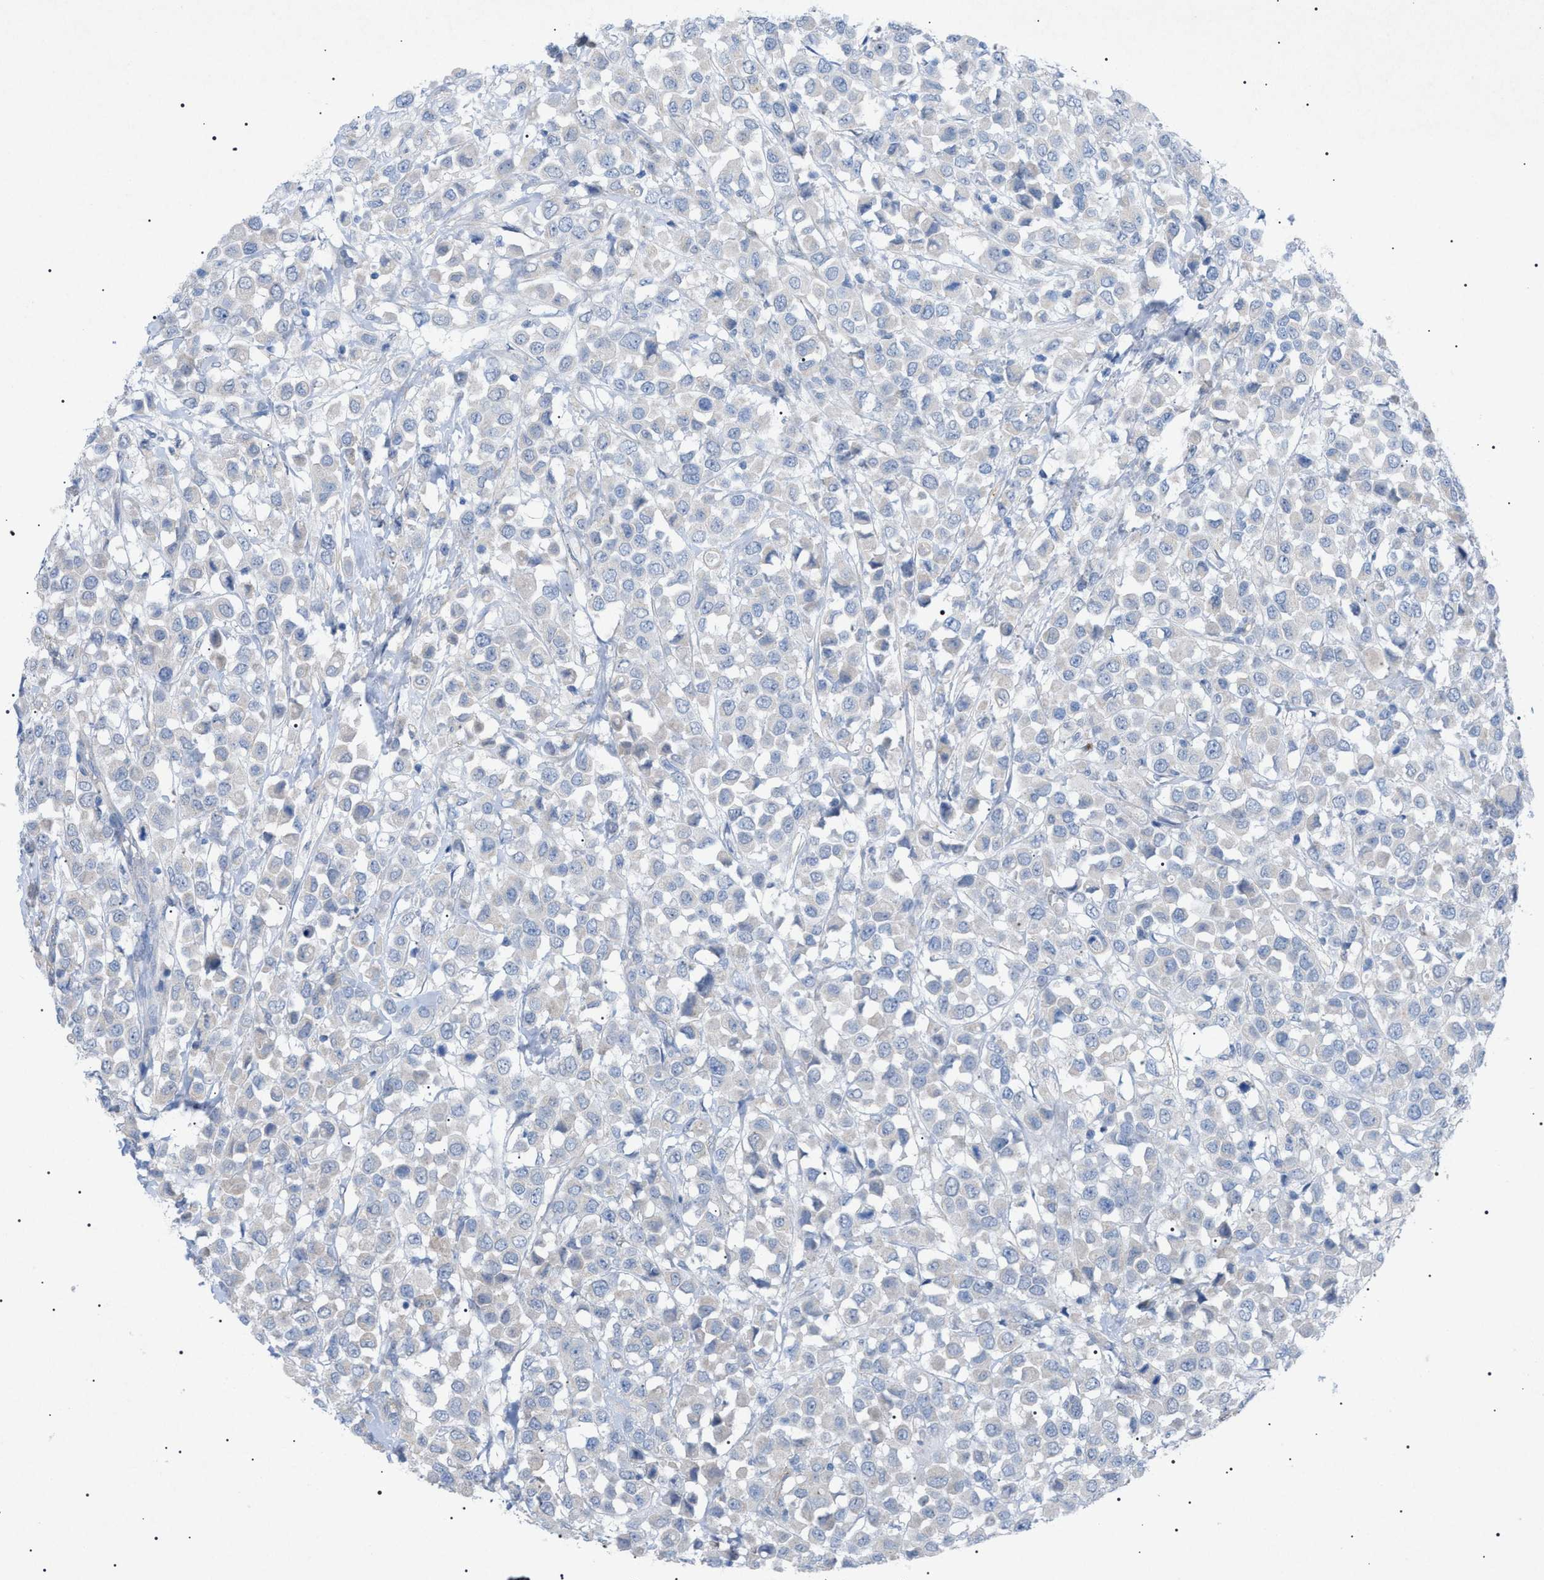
{"staining": {"intensity": "negative", "quantity": "none", "location": "none"}, "tissue": "breast cancer", "cell_type": "Tumor cells", "image_type": "cancer", "snomed": [{"axis": "morphology", "description": "Duct carcinoma"}, {"axis": "topography", "description": "Breast"}], "caption": "Immunohistochemistry (IHC) histopathology image of human breast cancer (invasive ductal carcinoma) stained for a protein (brown), which displays no expression in tumor cells.", "gene": "ADAMTS1", "patient": {"sex": "female", "age": 61}}